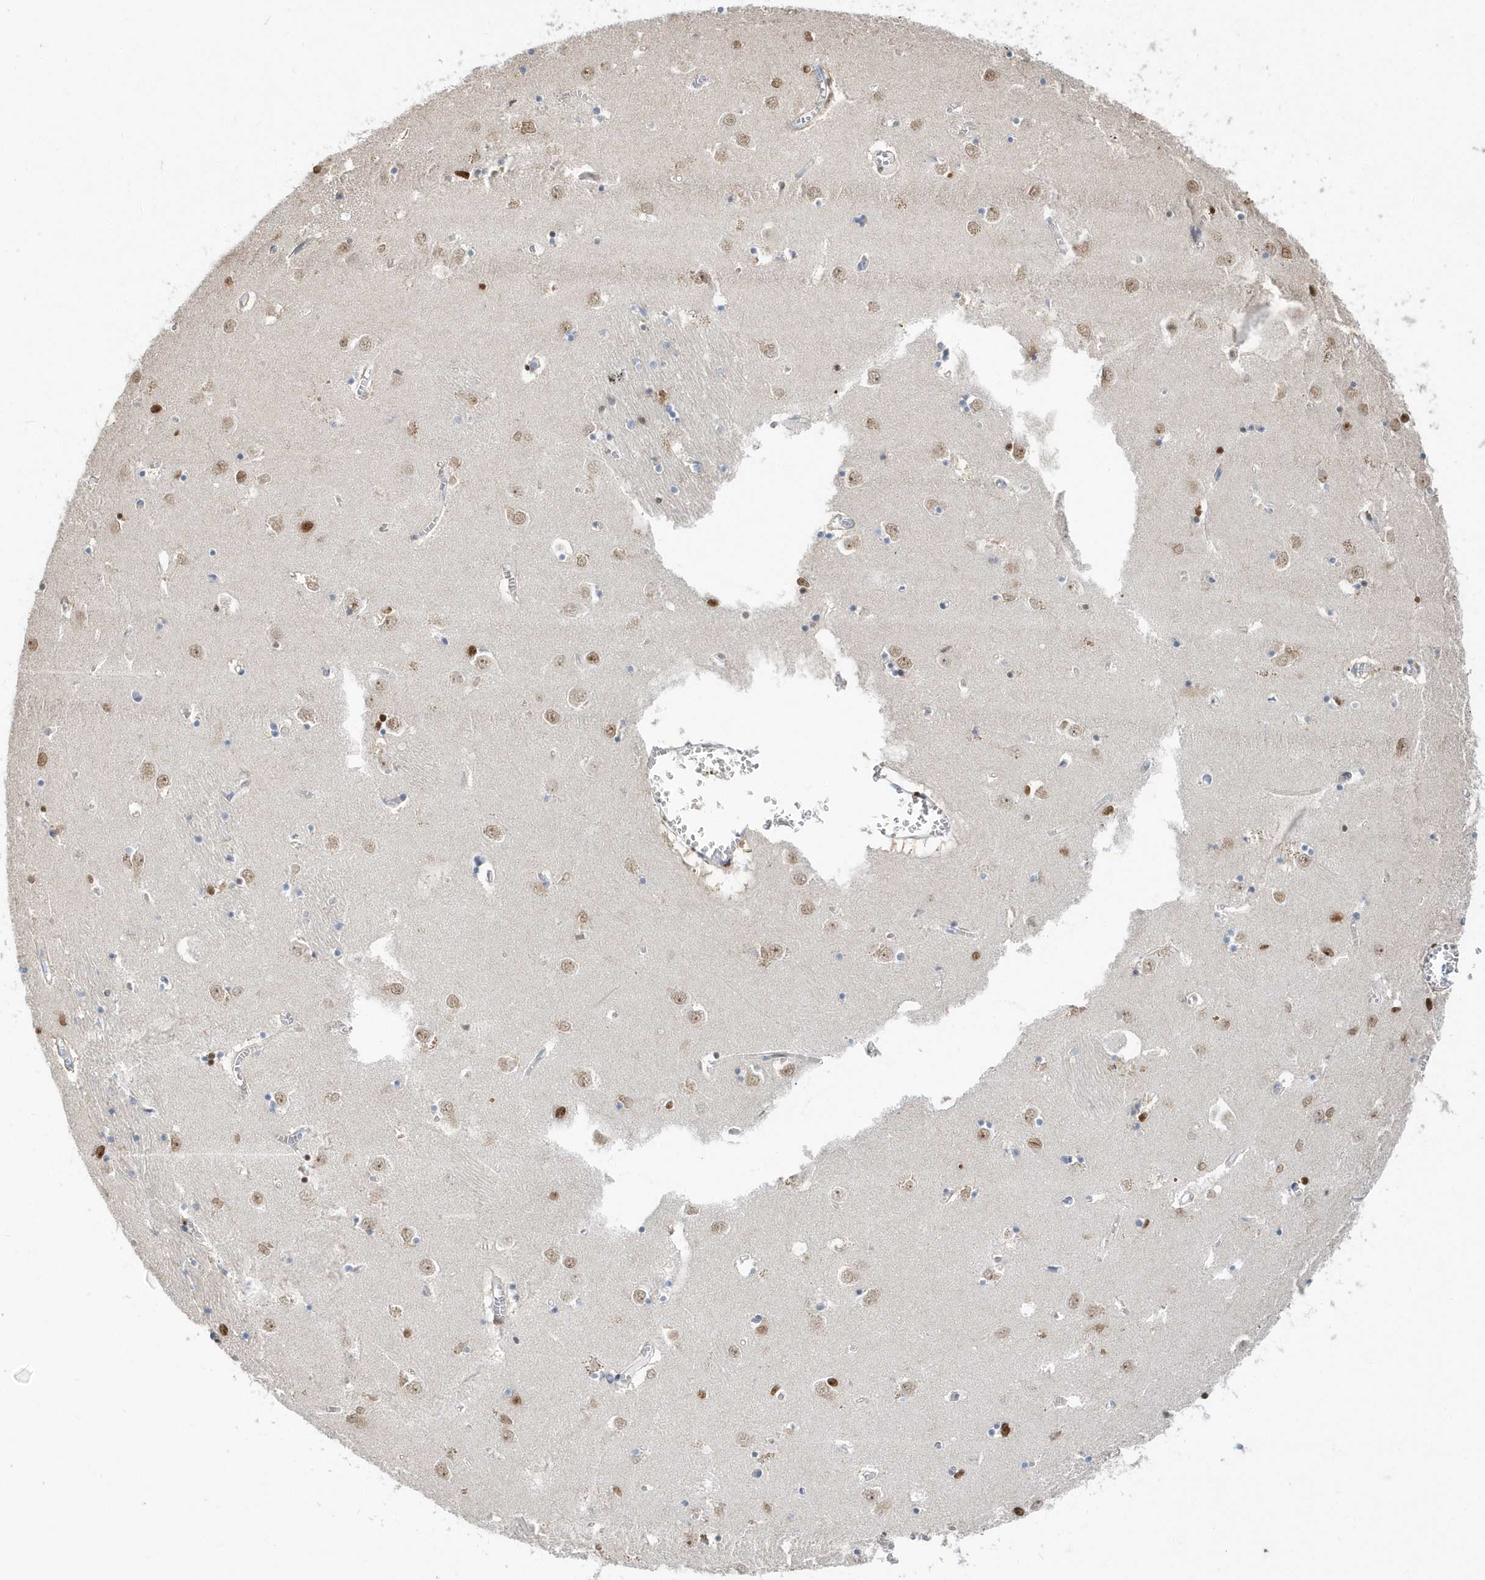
{"staining": {"intensity": "moderate", "quantity": "<25%", "location": "nuclear"}, "tissue": "caudate", "cell_type": "Glial cells", "image_type": "normal", "snomed": [{"axis": "morphology", "description": "Normal tissue, NOS"}, {"axis": "topography", "description": "Lateral ventricle wall"}], "caption": "High-magnification brightfield microscopy of normal caudate stained with DAB (brown) and counterstained with hematoxylin (blue). glial cells exhibit moderate nuclear positivity is present in about<25% of cells. (brown staining indicates protein expression, while blue staining denotes nuclei).", "gene": "MACROH2A2", "patient": {"sex": "male", "age": 70}}